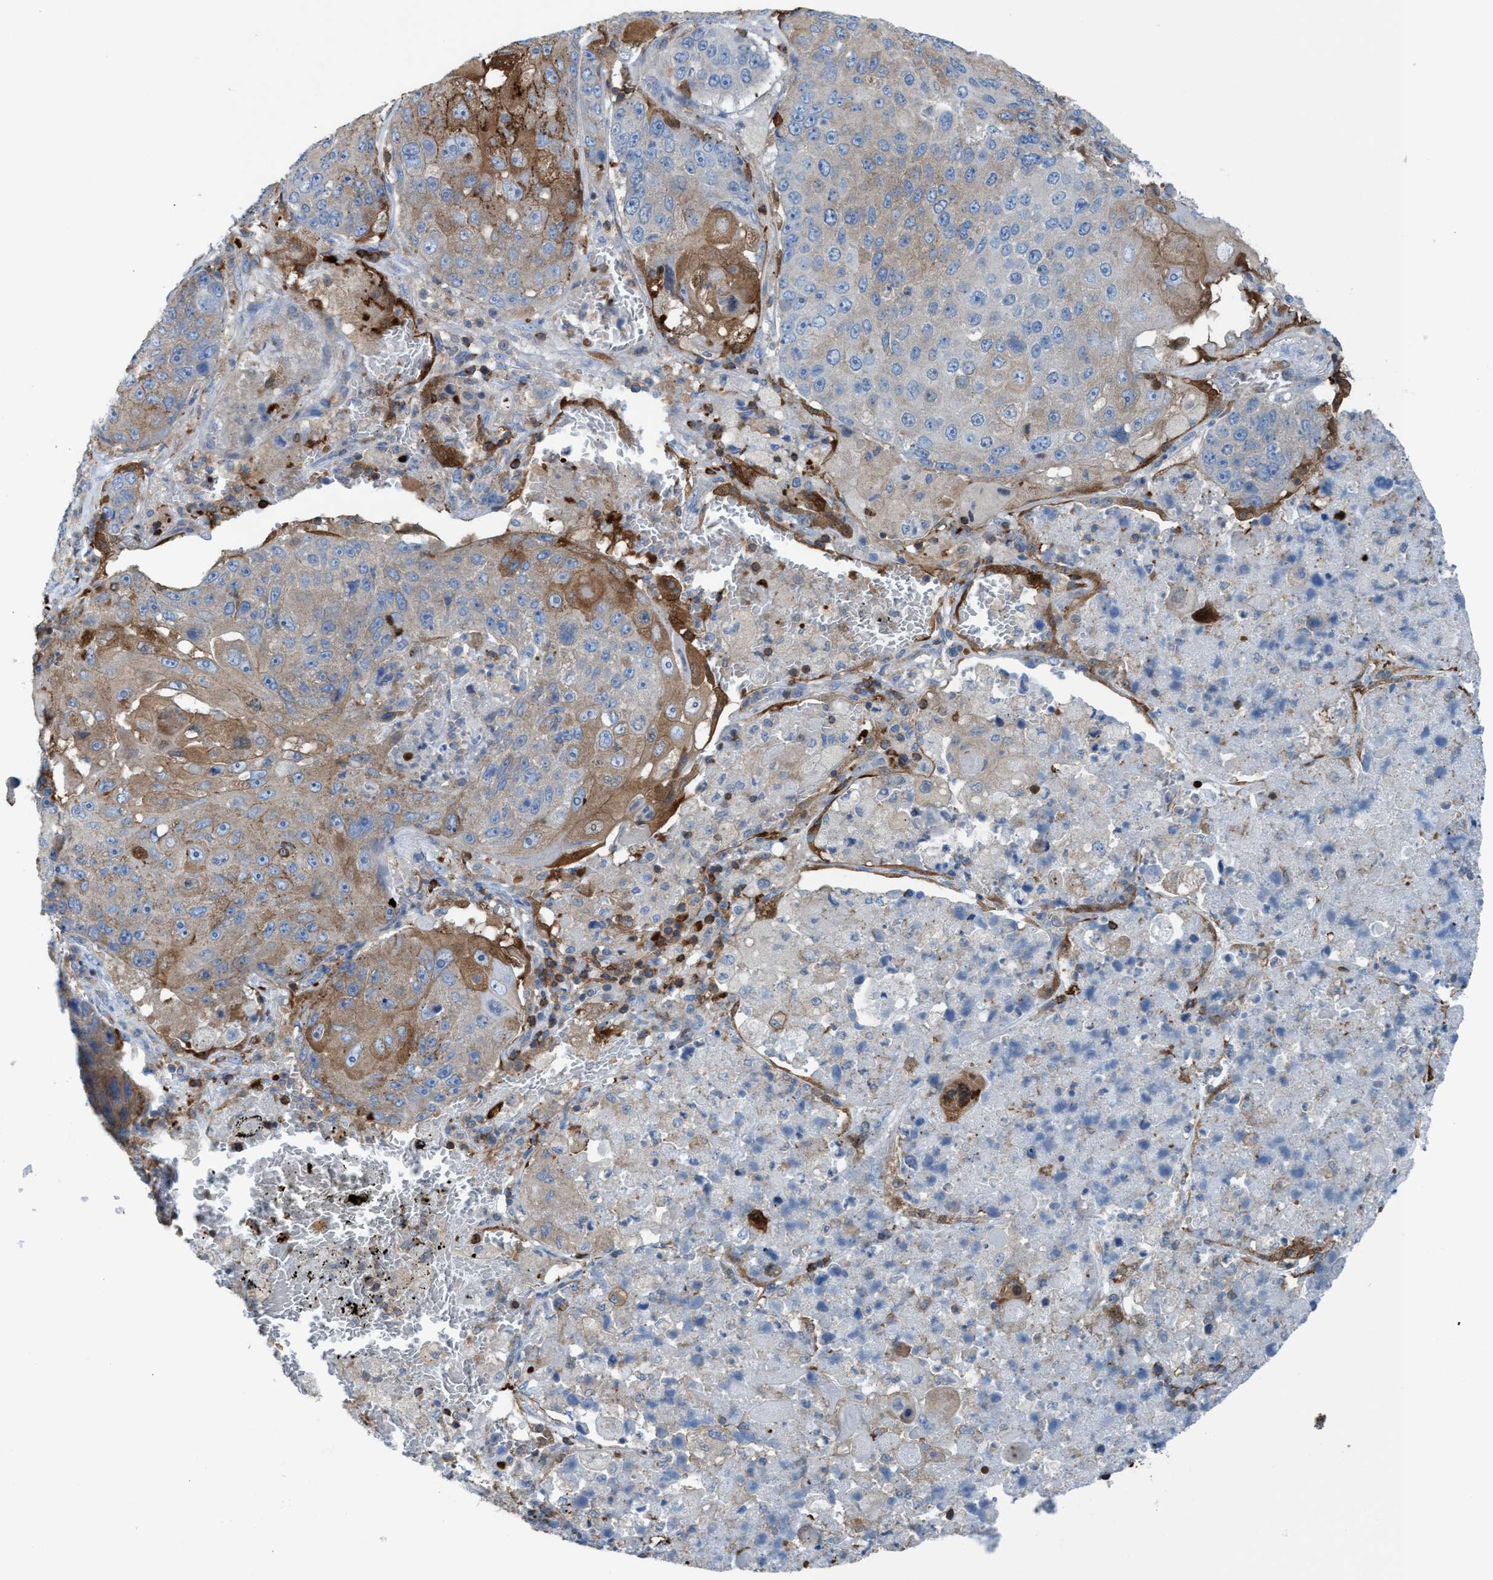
{"staining": {"intensity": "moderate", "quantity": "25%-75%", "location": "cytoplasmic/membranous"}, "tissue": "lung cancer", "cell_type": "Tumor cells", "image_type": "cancer", "snomed": [{"axis": "morphology", "description": "Squamous cell carcinoma, NOS"}, {"axis": "topography", "description": "Lung"}], "caption": "Immunohistochemistry (IHC) of lung cancer reveals medium levels of moderate cytoplasmic/membranous positivity in about 25%-75% of tumor cells. (DAB (3,3'-diaminobenzidine) = brown stain, brightfield microscopy at high magnification).", "gene": "EZR", "patient": {"sex": "male", "age": 61}}